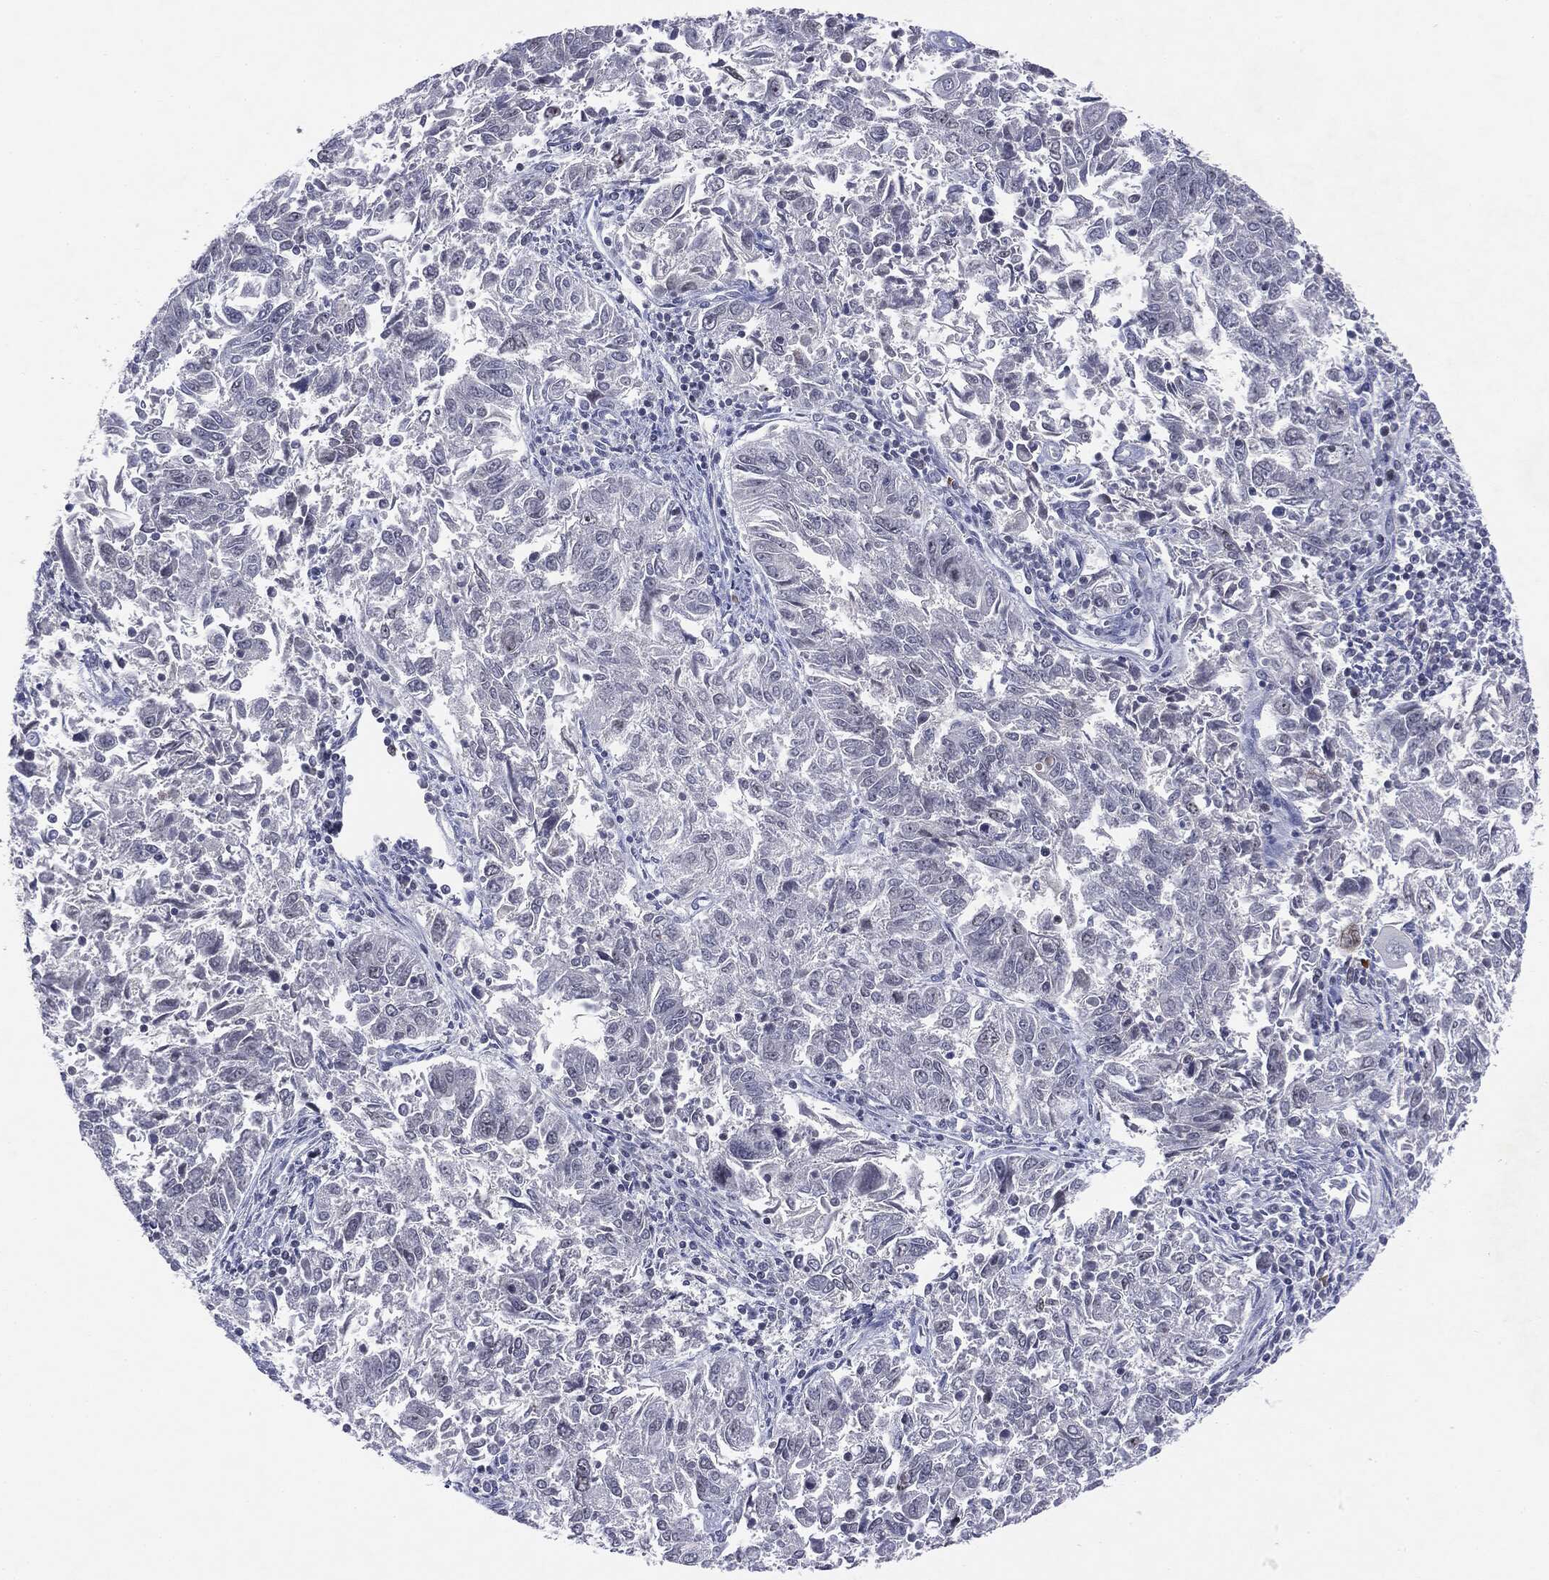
{"staining": {"intensity": "negative", "quantity": "none", "location": "none"}, "tissue": "endometrial cancer", "cell_type": "Tumor cells", "image_type": "cancer", "snomed": [{"axis": "morphology", "description": "Adenocarcinoma, NOS"}, {"axis": "topography", "description": "Endometrium"}], "caption": "A high-resolution image shows immunohistochemistry (IHC) staining of endometrial adenocarcinoma, which demonstrates no significant staining in tumor cells.", "gene": "KIF2C", "patient": {"sex": "female", "age": 42}}